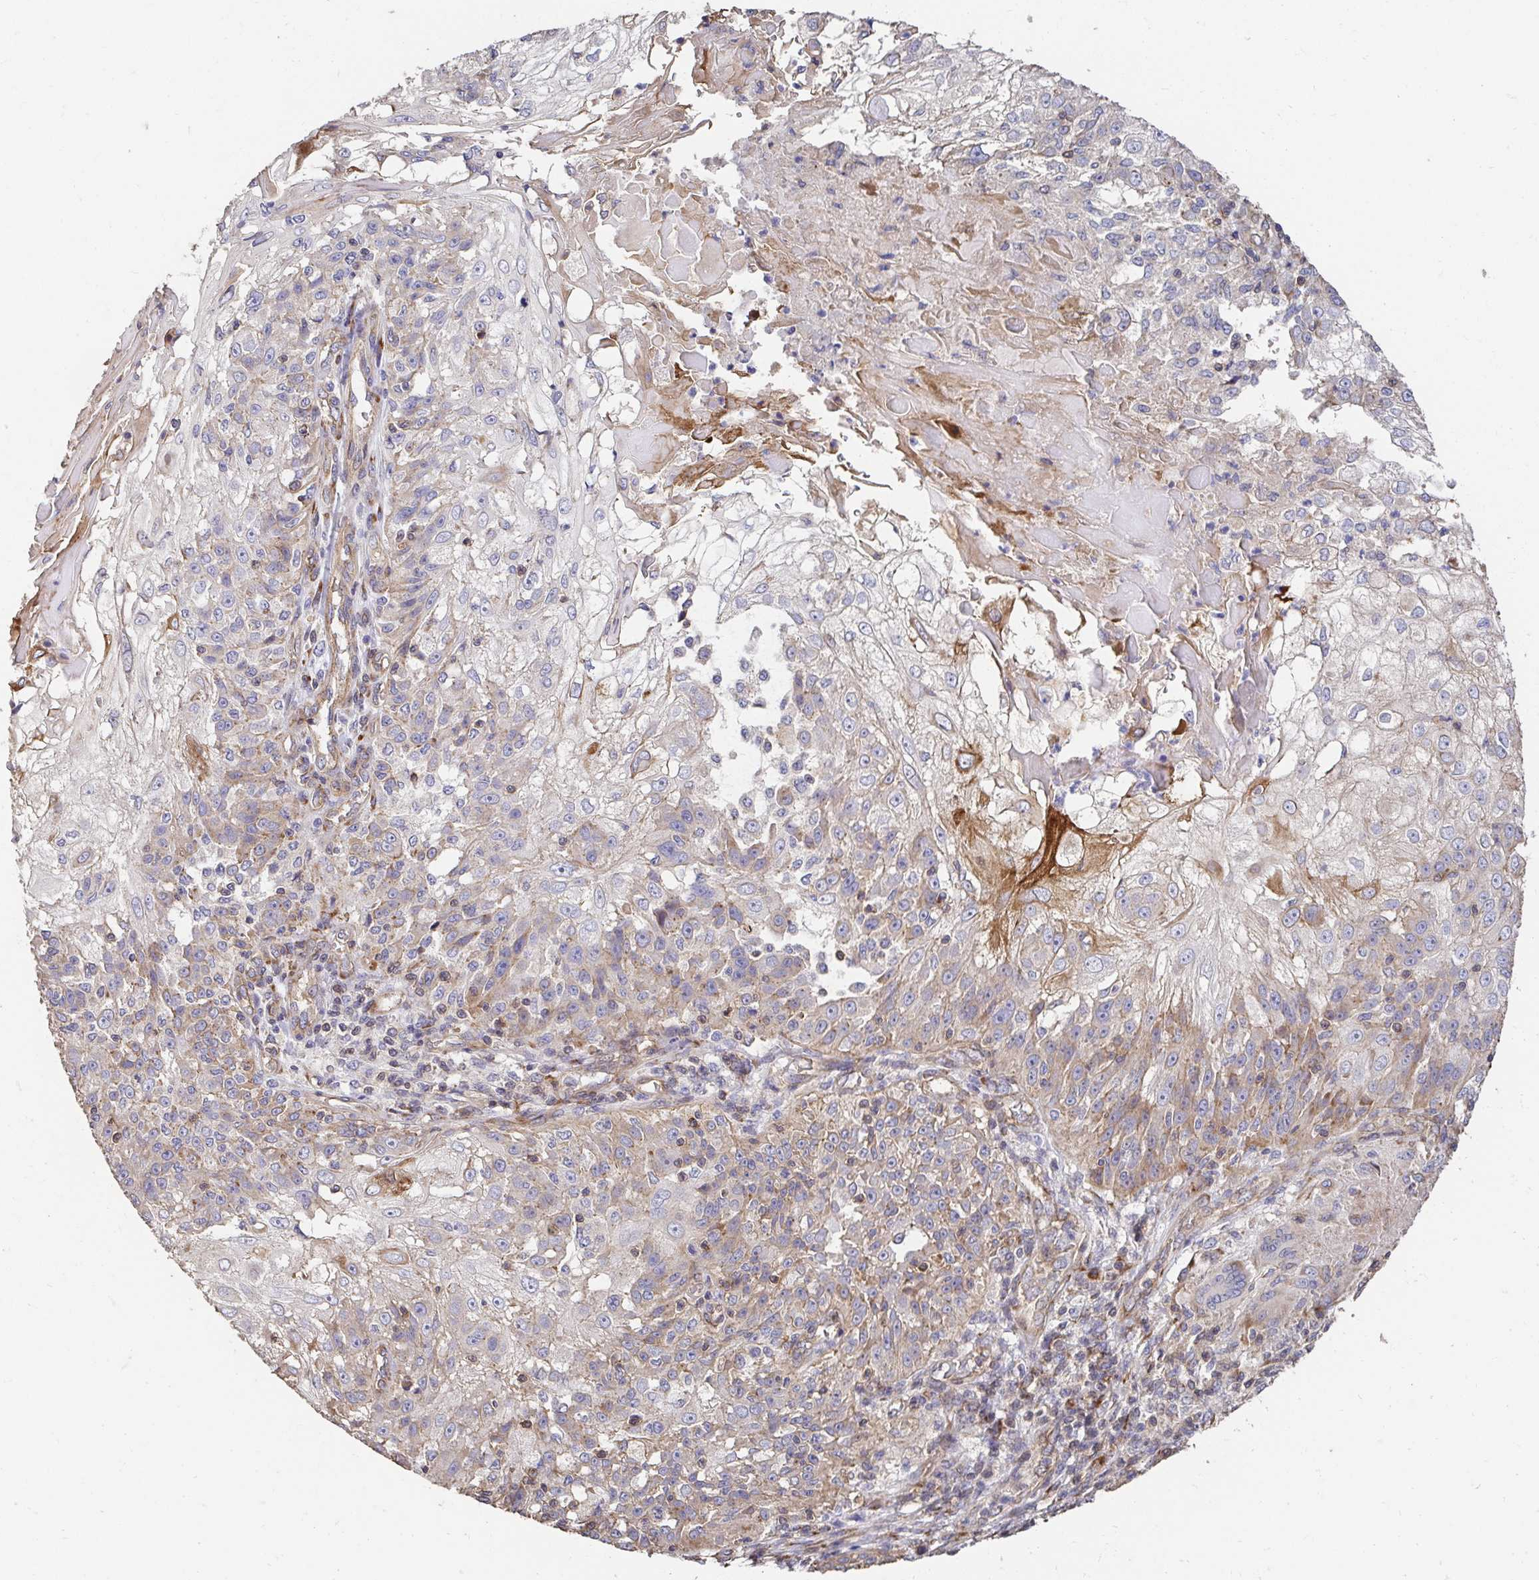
{"staining": {"intensity": "moderate", "quantity": "<25%", "location": "cytoplasmic/membranous"}, "tissue": "skin cancer", "cell_type": "Tumor cells", "image_type": "cancer", "snomed": [{"axis": "morphology", "description": "Normal tissue, NOS"}, {"axis": "morphology", "description": "Squamous cell carcinoma, NOS"}, {"axis": "topography", "description": "Skin"}], "caption": "The micrograph exhibits staining of skin cancer, revealing moderate cytoplasmic/membranous protein positivity (brown color) within tumor cells. Nuclei are stained in blue.", "gene": "APBB1", "patient": {"sex": "female", "age": 83}}